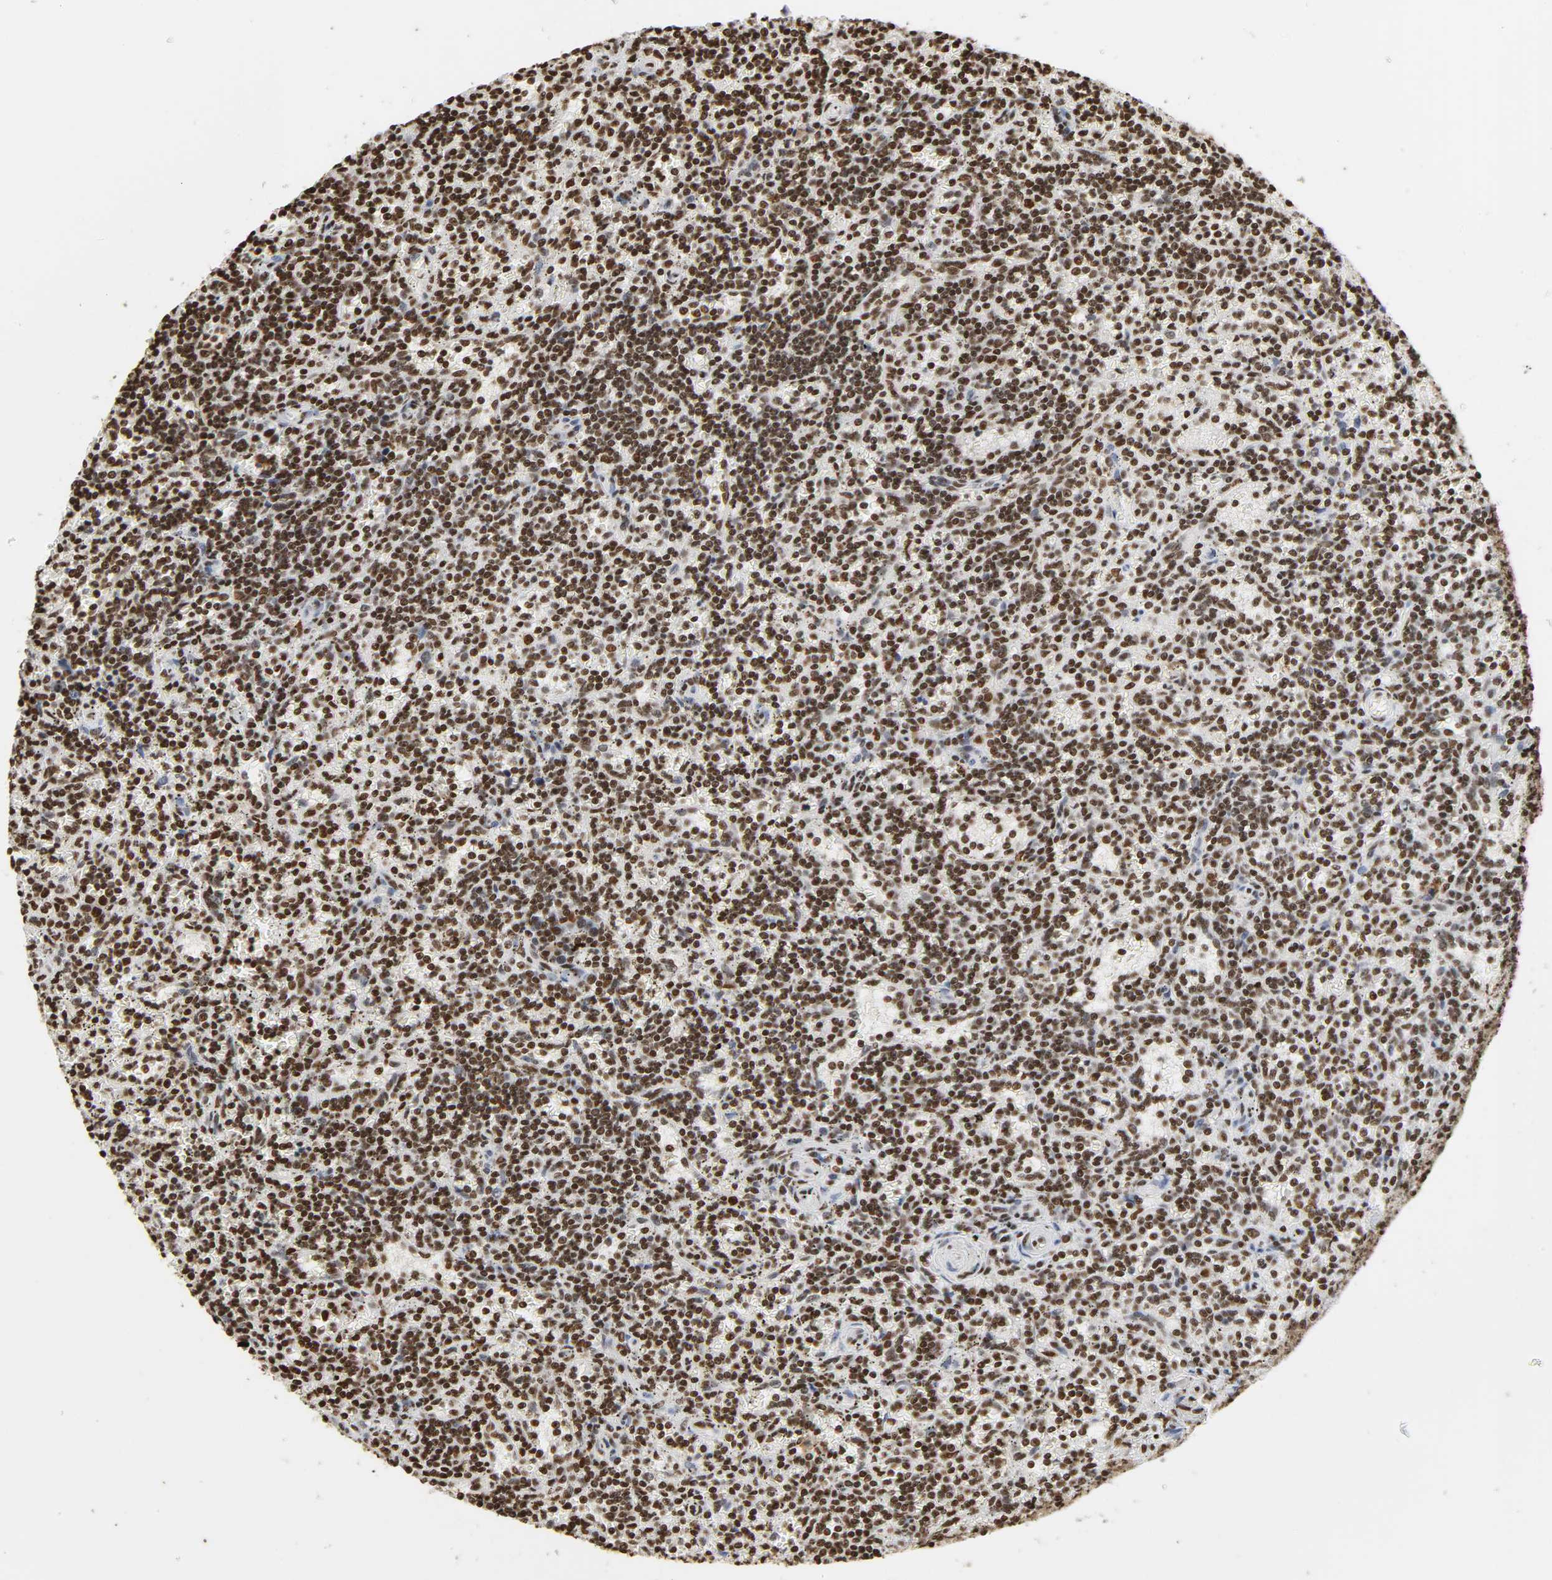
{"staining": {"intensity": "strong", "quantity": ">75%", "location": "nuclear"}, "tissue": "lymphoma", "cell_type": "Tumor cells", "image_type": "cancer", "snomed": [{"axis": "morphology", "description": "Malignant lymphoma, non-Hodgkin's type, Low grade"}, {"axis": "topography", "description": "Spleen"}], "caption": "Immunohistochemistry histopathology image of low-grade malignant lymphoma, non-Hodgkin's type stained for a protein (brown), which demonstrates high levels of strong nuclear staining in approximately >75% of tumor cells.", "gene": "HNRNPC", "patient": {"sex": "male", "age": 73}}